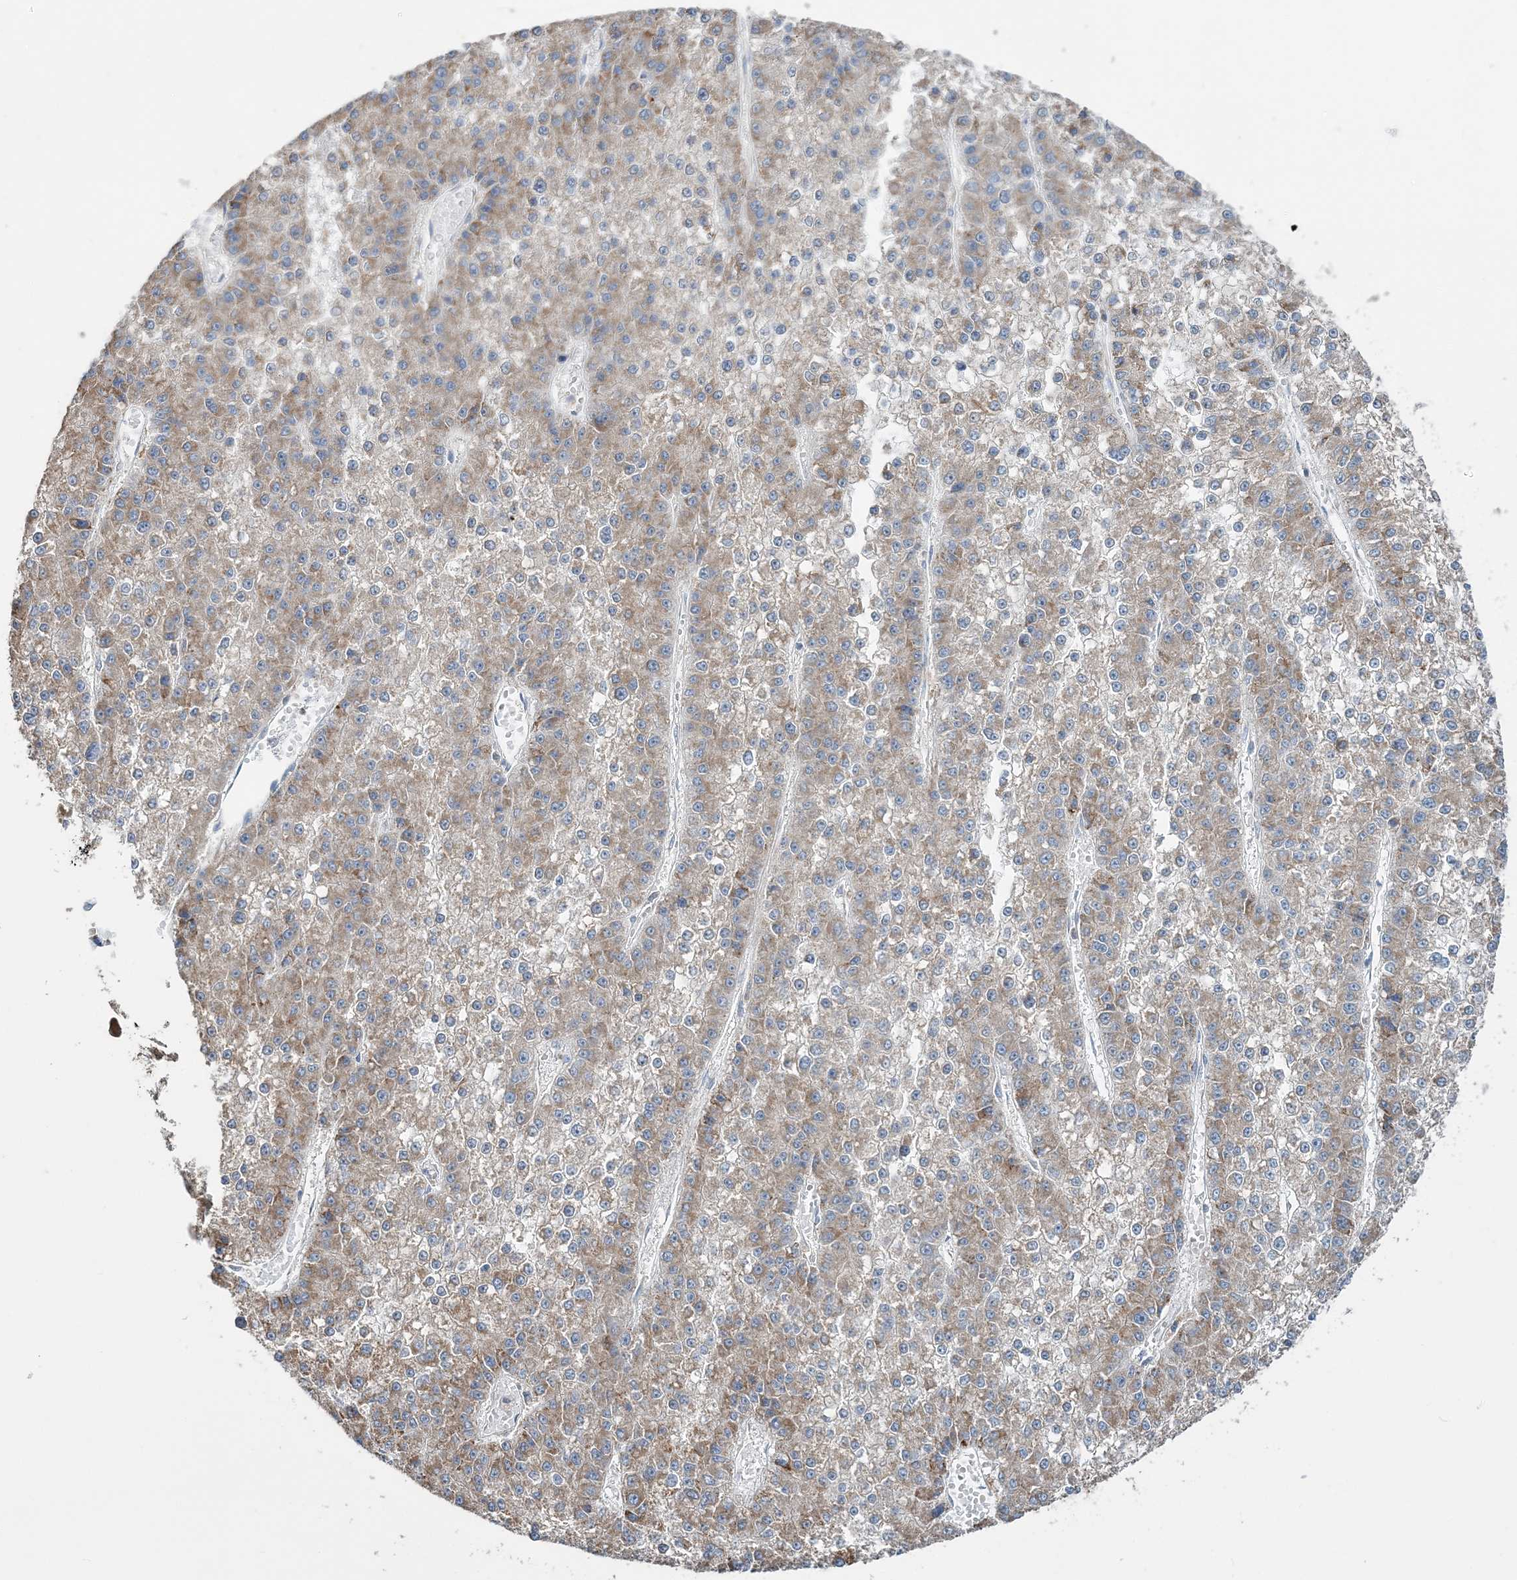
{"staining": {"intensity": "moderate", "quantity": ">75%", "location": "cytoplasmic/membranous"}, "tissue": "liver cancer", "cell_type": "Tumor cells", "image_type": "cancer", "snomed": [{"axis": "morphology", "description": "Carcinoma, Hepatocellular, NOS"}, {"axis": "topography", "description": "Liver"}], "caption": "There is medium levels of moderate cytoplasmic/membranous expression in tumor cells of liver hepatocellular carcinoma, as demonstrated by immunohistochemical staining (brown color).", "gene": "TMLHE", "patient": {"sex": "female", "age": 73}}